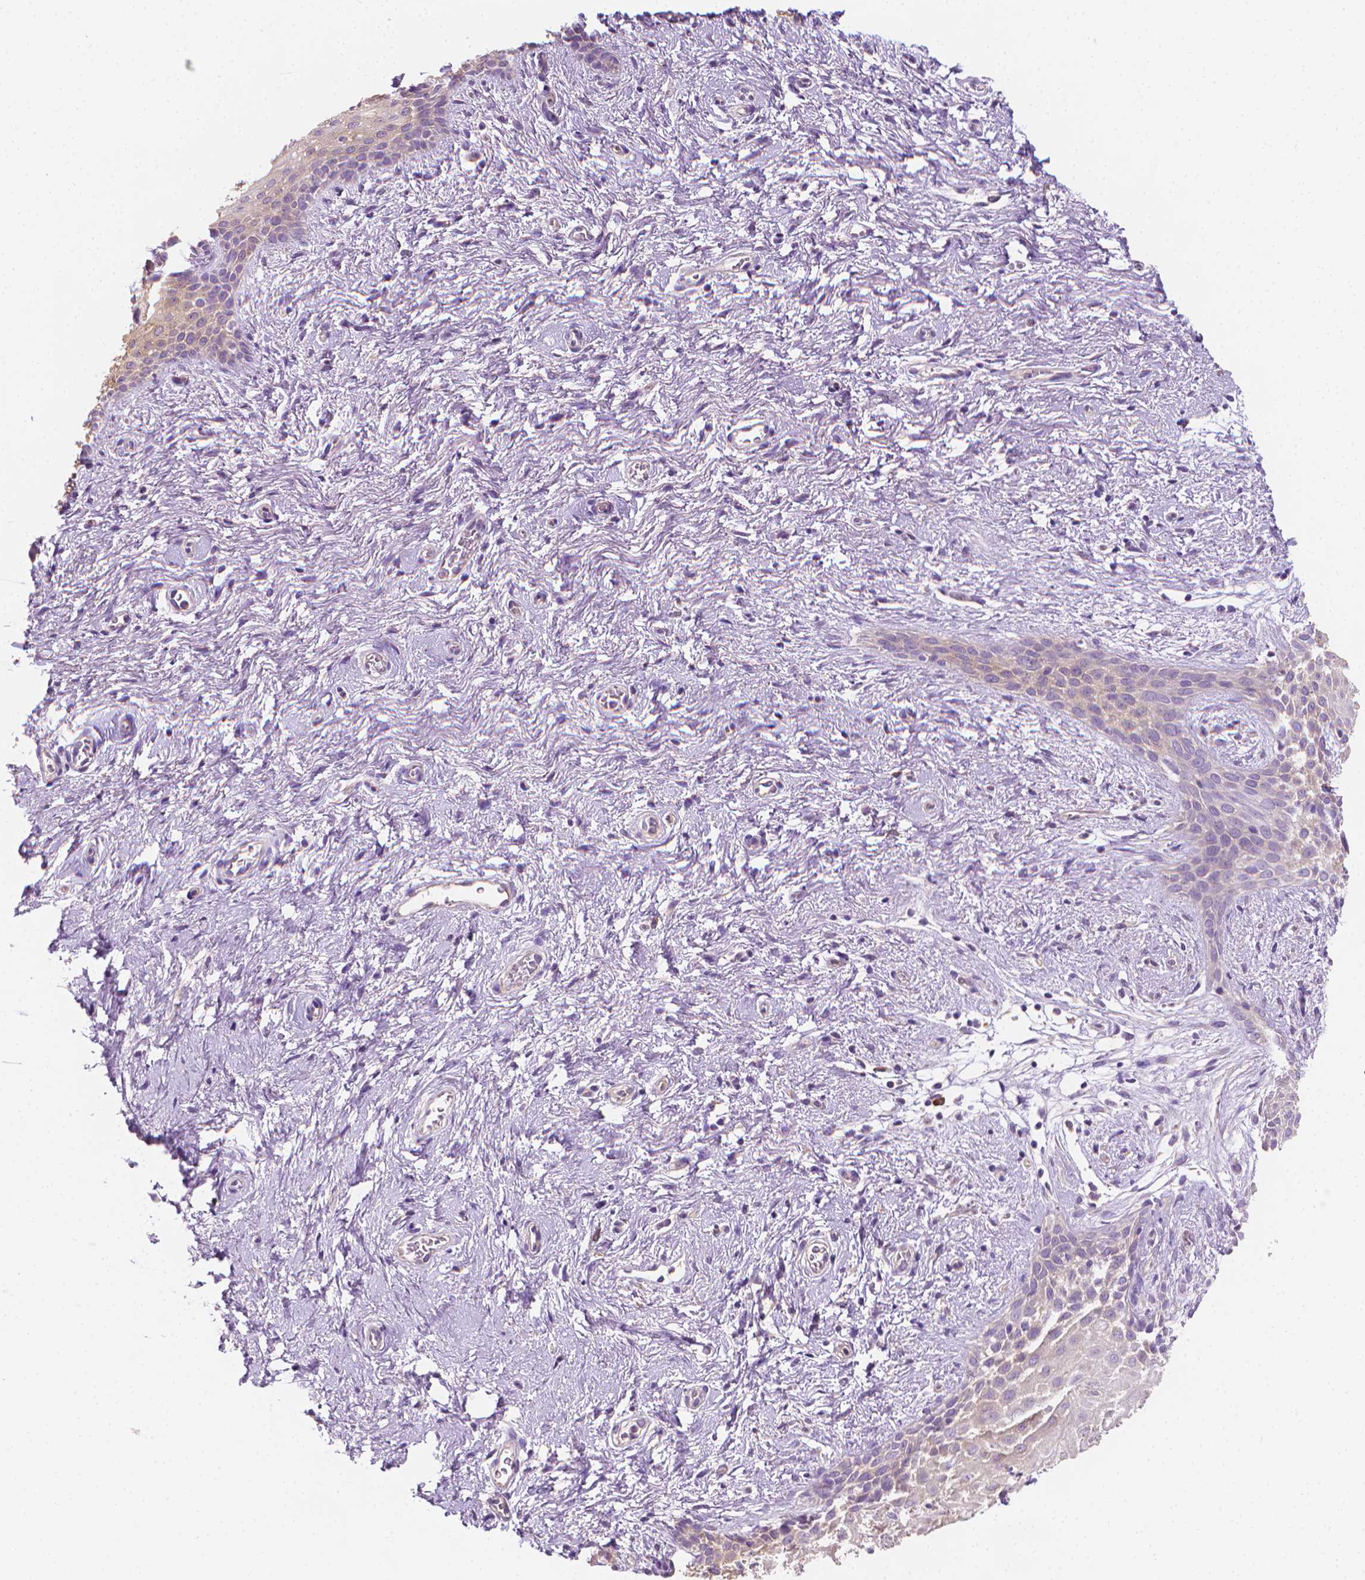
{"staining": {"intensity": "negative", "quantity": "none", "location": "none"}, "tissue": "skin", "cell_type": "Epidermal cells", "image_type": "normal", "snomed": [{"axis": "morphology", "description": "Normal tissue, NOS"}, {"axis": "topography", "description": "Anal"}], "caption": "IHC photomicrograph of normal skin: human skin stained with DAB (3,3'-diaminobenzidine) displays no significant protein positivity in epidermal cells. The staining was performed using DAB (3,3'-diaminobenzidine) to visualize the protein expression in brown, while the nuclei were stained in blue with hematoxylin (Magnification: 20x).", "gene": "FASN", "patient": {"sex": "female", "age": 46}}